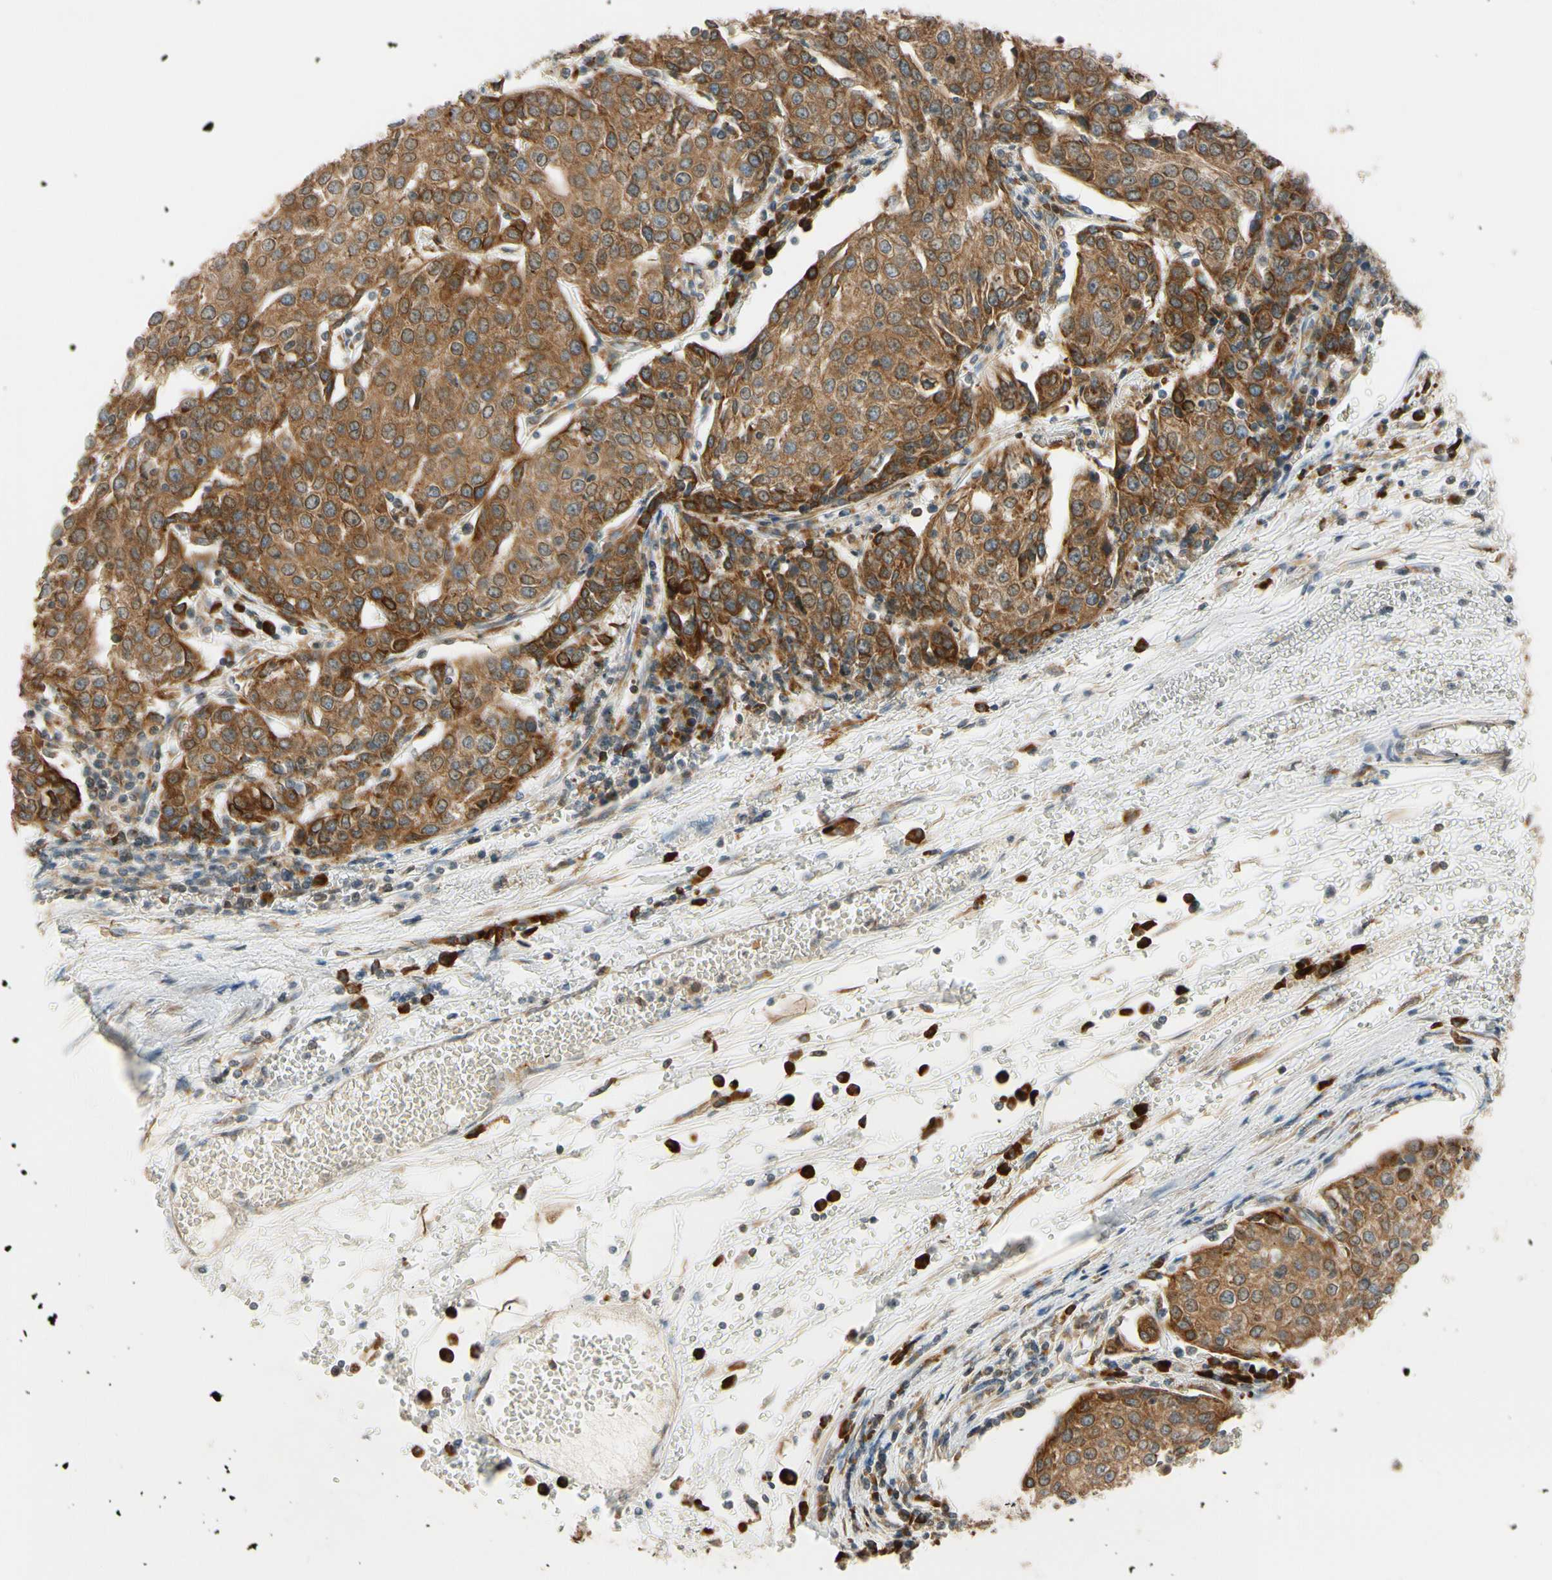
{"staining": {"intensity": "strong", "quantity": ">75%", "location": "cytoplasmic/membranous"}, "tissue": "urothelial cancer", "cell_type": "Tumor cells", "image_type": "cancer", "snomed": [{"axis": "morphology", "description": "Urothelial carcinoma, High grade"}, {"axis": "topography", "description": "Urinary bladder"}], "caption": "Immunohistochemistry (IHC) image of neoplastic tissue: human urothelial cancer stained using IHC reveals high levels of strong protein expression localized specifically in the cytoplasmic/membranous of tumor cells, appearing as a cytoplasmic/membranous brown color.", "gene": "RPN2", "patient": {"sex": "female", "age": 85}}